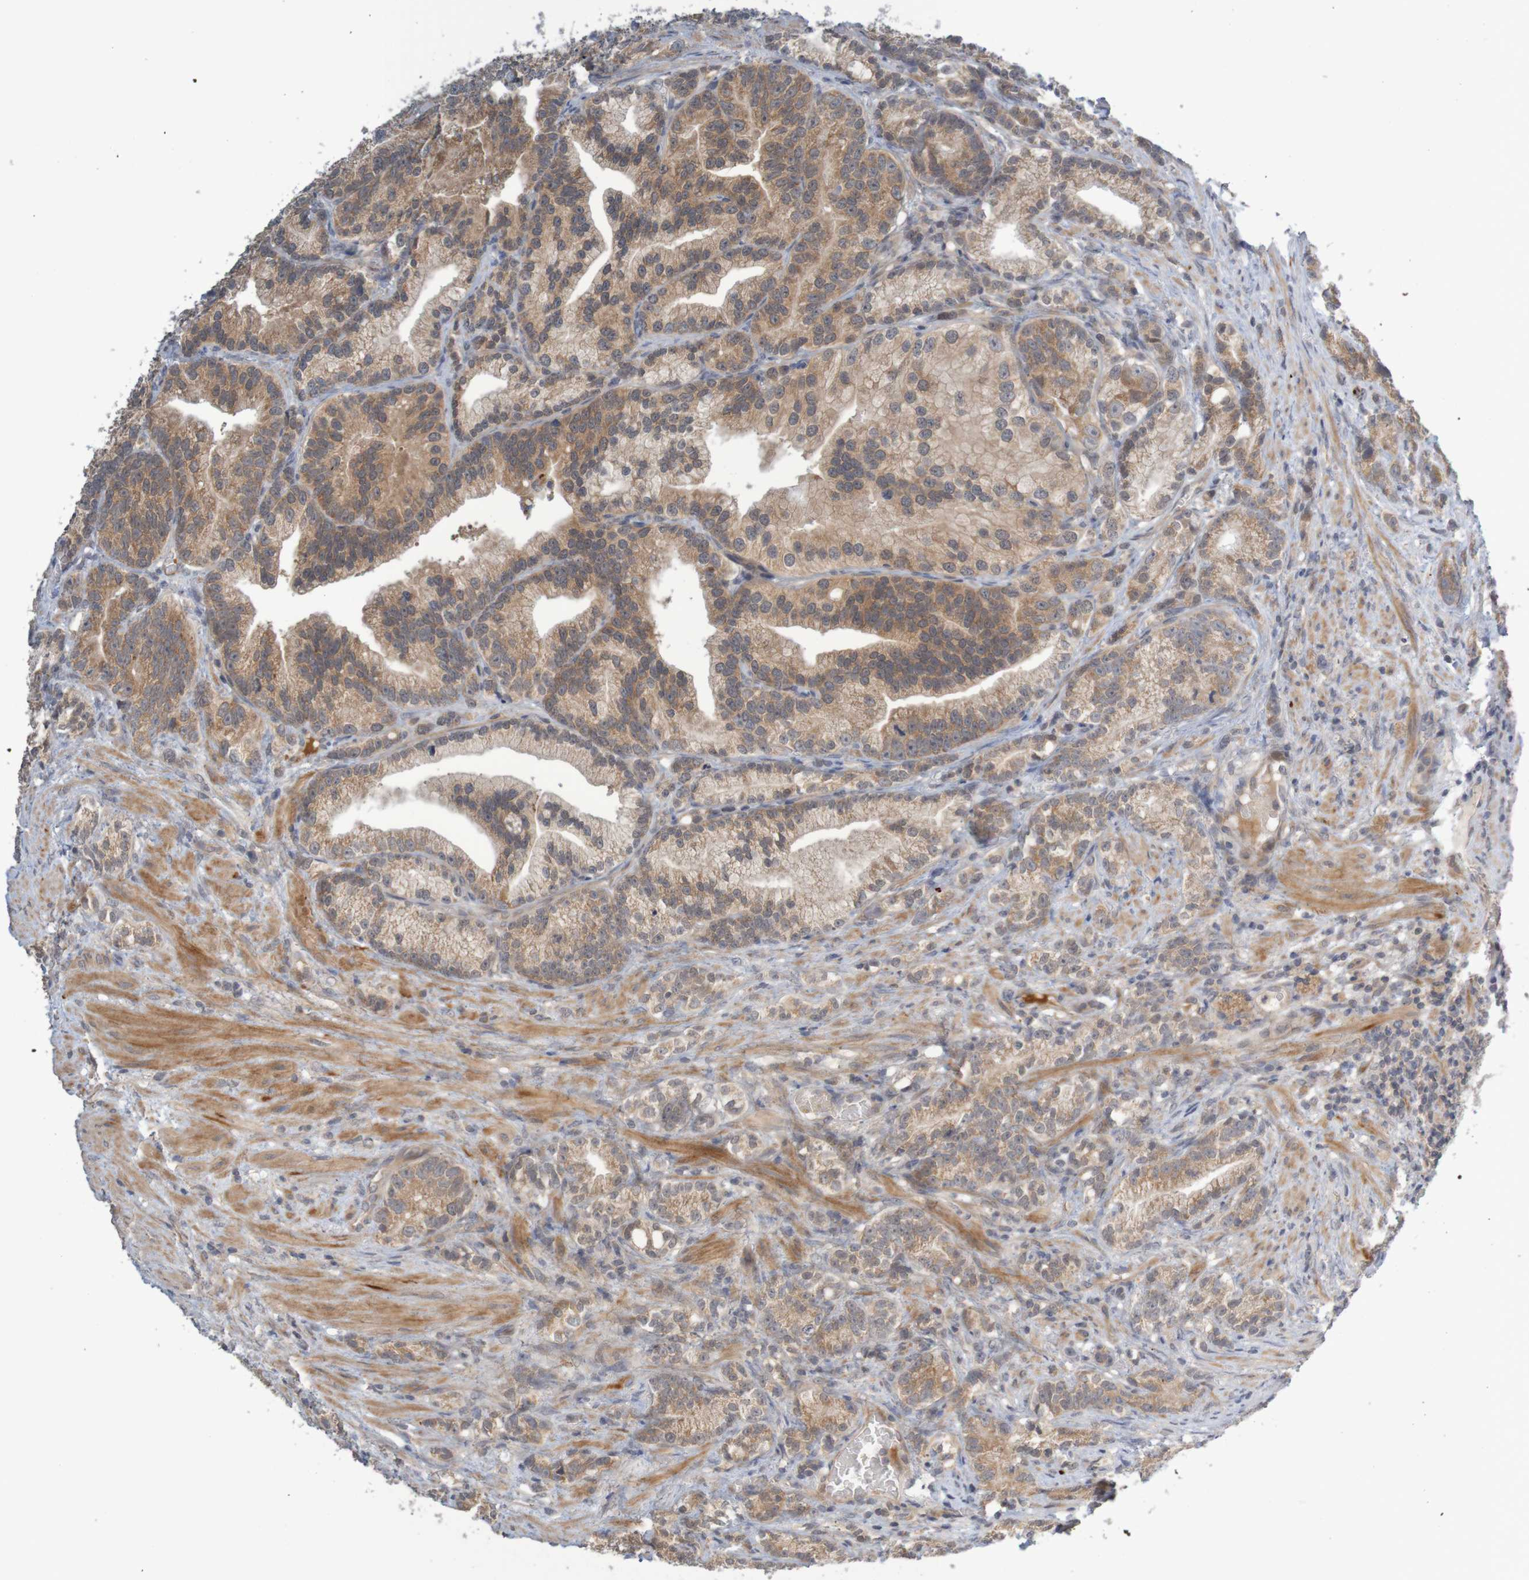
{"staining": {"intensity": "moderate", "quantity": ">75%", "location": "cytoplasmic/membranous"}, "tissue": "prostate cancer", "cell_type": "Tumor cells", "image_type": "cancer", "snomed": [{"axis": "morphology", "description": "Adenocarcinoma, Low grade"}, {"axis": "topography", "description": "Prostate"}], "caption": "Brown immunohistochemical staining in human adenocarcinoma (low-grade) (prostate) demonstrates moderate cytoplasmic/membranous positivity in approximately >75% of tumor cells.", "gene": "ANKK1", "patient": {"sex": "male", "age": 89}}